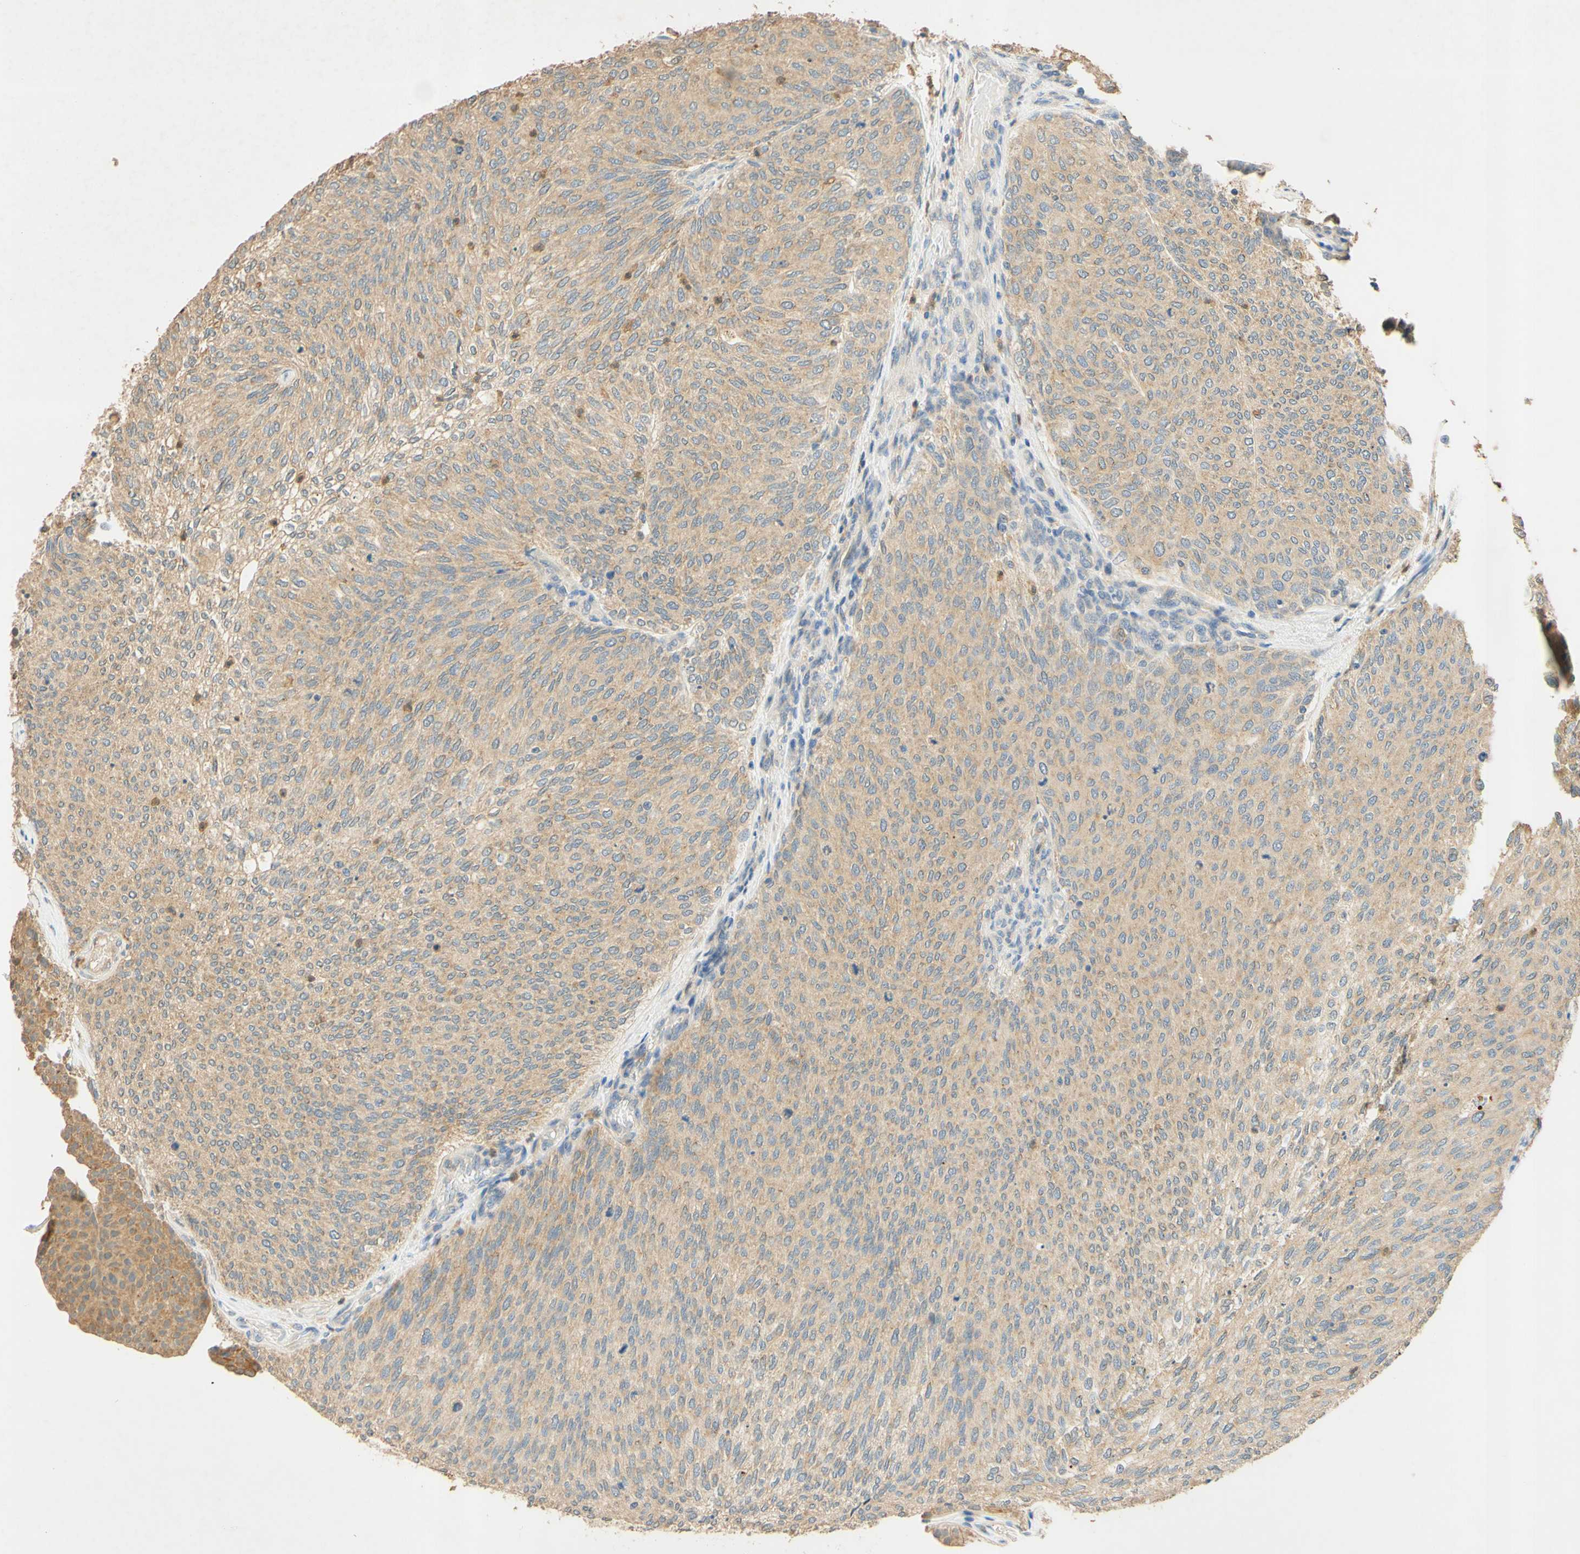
{"staining": {"intensity": "weak", "quantity": ">75%", "location": "cytoplasmic/membranous"}, "tissue": "urothelial cancer", "cell_type": "Tumor cells", "image_type": "cancer", "snomed": [{"axis": "morphology", "description": "Urothelial carcinoma, Low grade"}, {"axis": "topography", "description": "Urinary bladder"}], "caption": "The histopathology image exhibits immunohistochemical staining of low-grade urothelial carcinoma. There is weak cytoplasmic/membranous positivity is seen in approximately >75% of tumor cells. (IHC, brightfield microscopy, high magnification).", "gene": "ENTREP2", "patient": {"sex": "female", "age": 79}}